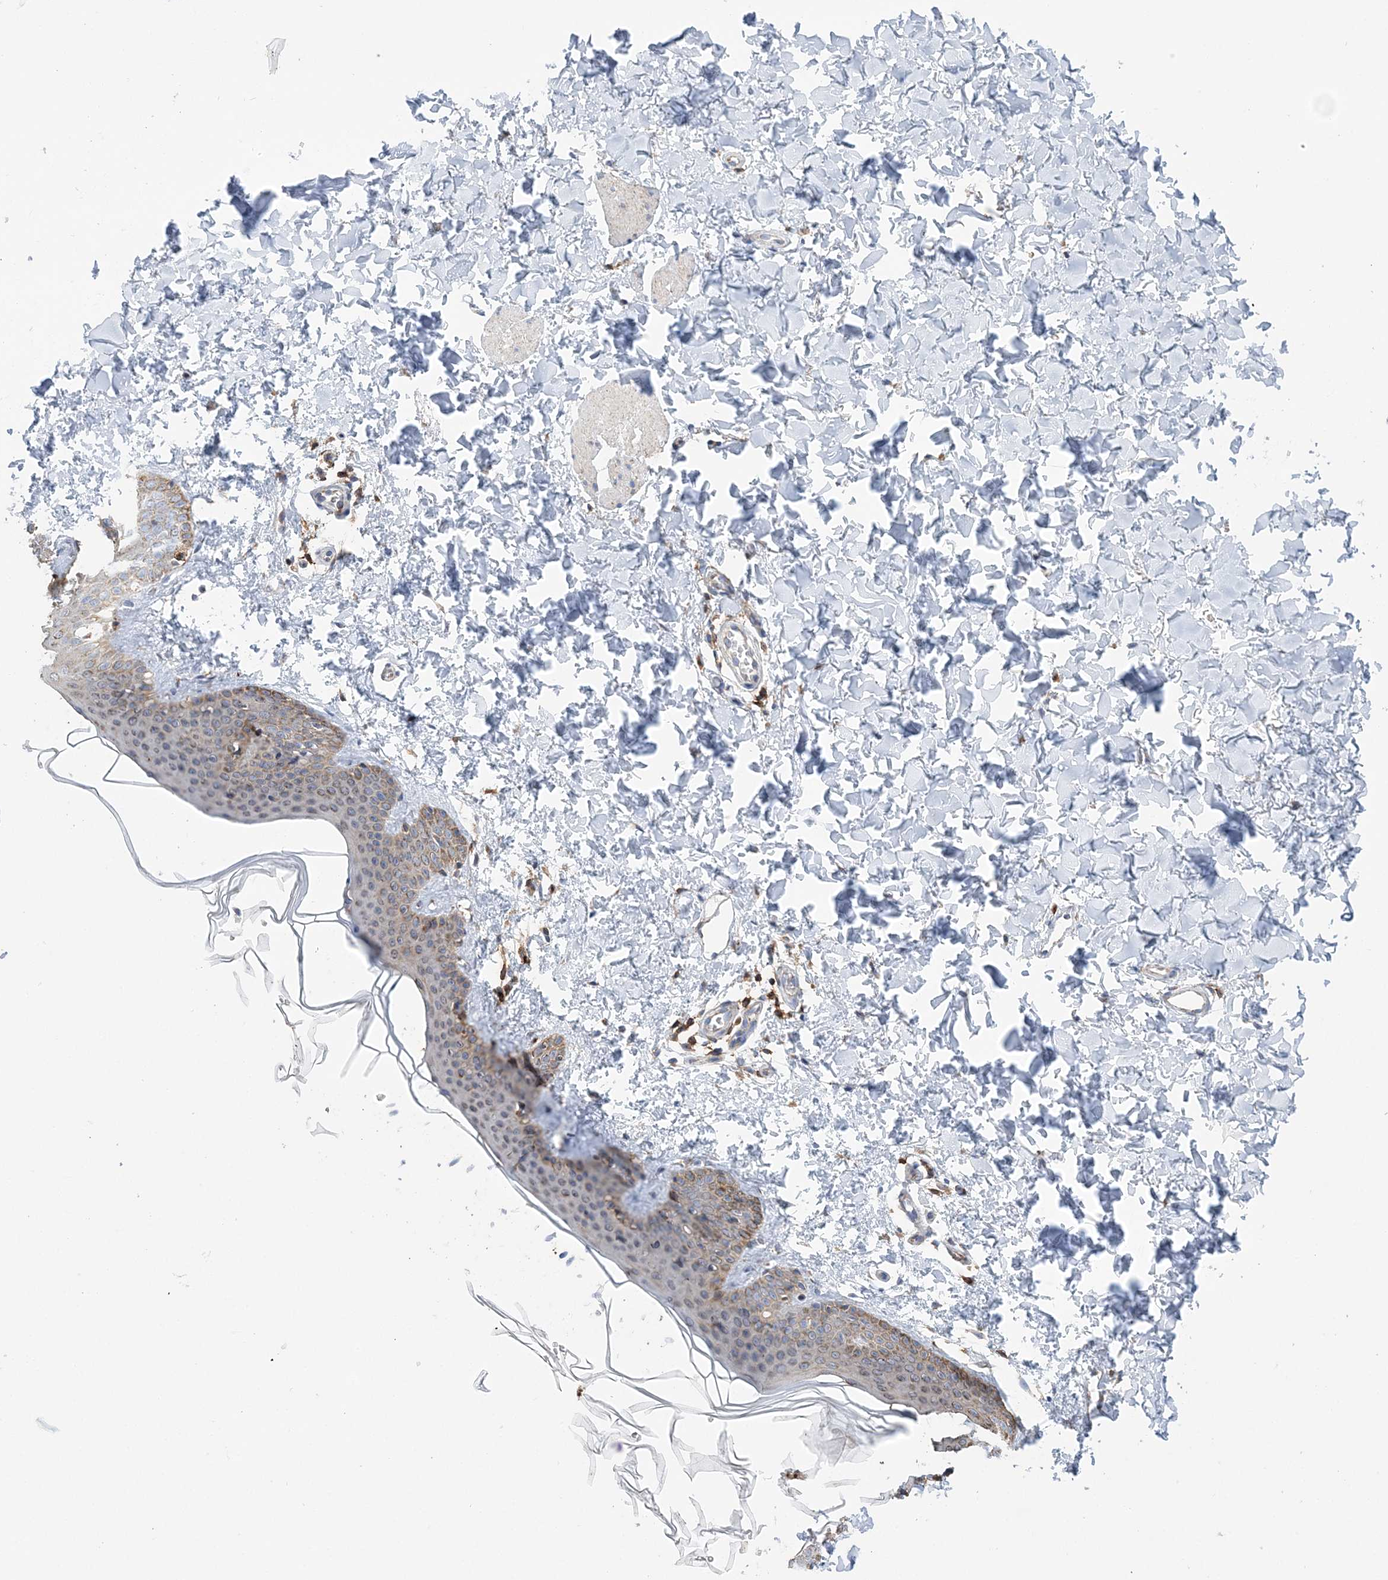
{"staining": {"intensity": "negative", "quantity": "none", "location": "none"}, "tissue": "skin", "cell_type": "Fibroblasts", "image_type": "normal", "snomed": [{"axis": "morphology", "description": "Normal tissue, NOS"}, {"axis": "topography", "description": "Skin"}], "caption": "The photomicrograph displays no significant staining in fibroblasts of skin. (Immunohistochemistry (ihc), brightfield microscopy, high magnification).", "gene": "TTC32", "patient": {"sex": "male", "age": 36}}